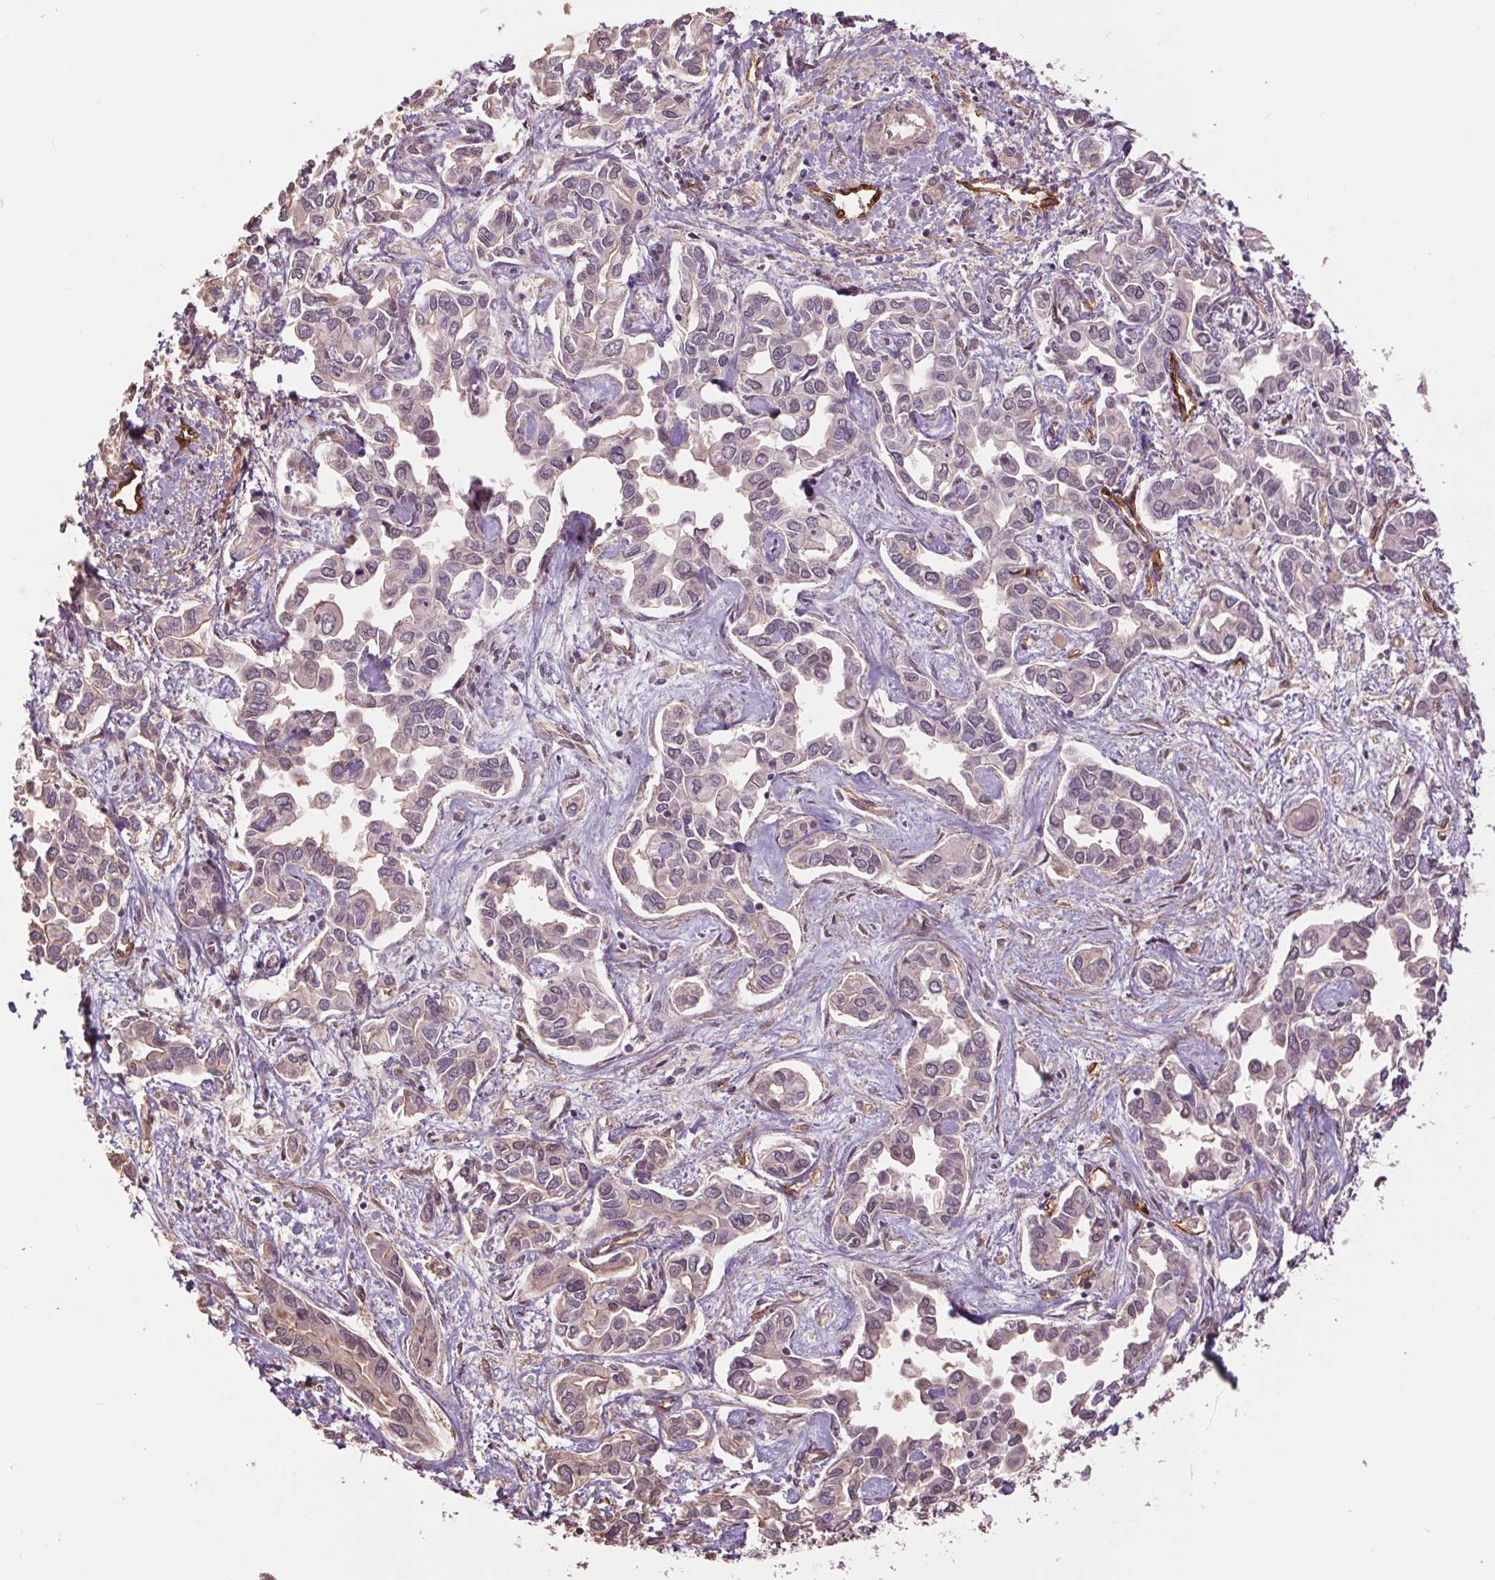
{"staining": {"intensity": "negative", "quantity": "none", "location": "none"}, "tissue": "liver cancer", "cell_type": "Tumor cells", "image_type": "cancer", "snomed": [{"axis": "morphology", "description": "Cholangiocarcinoma"}, {"axis": "topography", "description": "Liver"}], "caption": "The immunohistochemistry image has no significant staining in tumor cells of liver cholangiocarcinoma tissue. Brightfield microscopy of immunohistochemistry (IHC) stained with DAB (3,3'-diaminobenzidine) (brown) and hematoxylin (blue), captured at high magnification.", "gene": "PALM", "patient": {"sex": "female", "age": 64}}